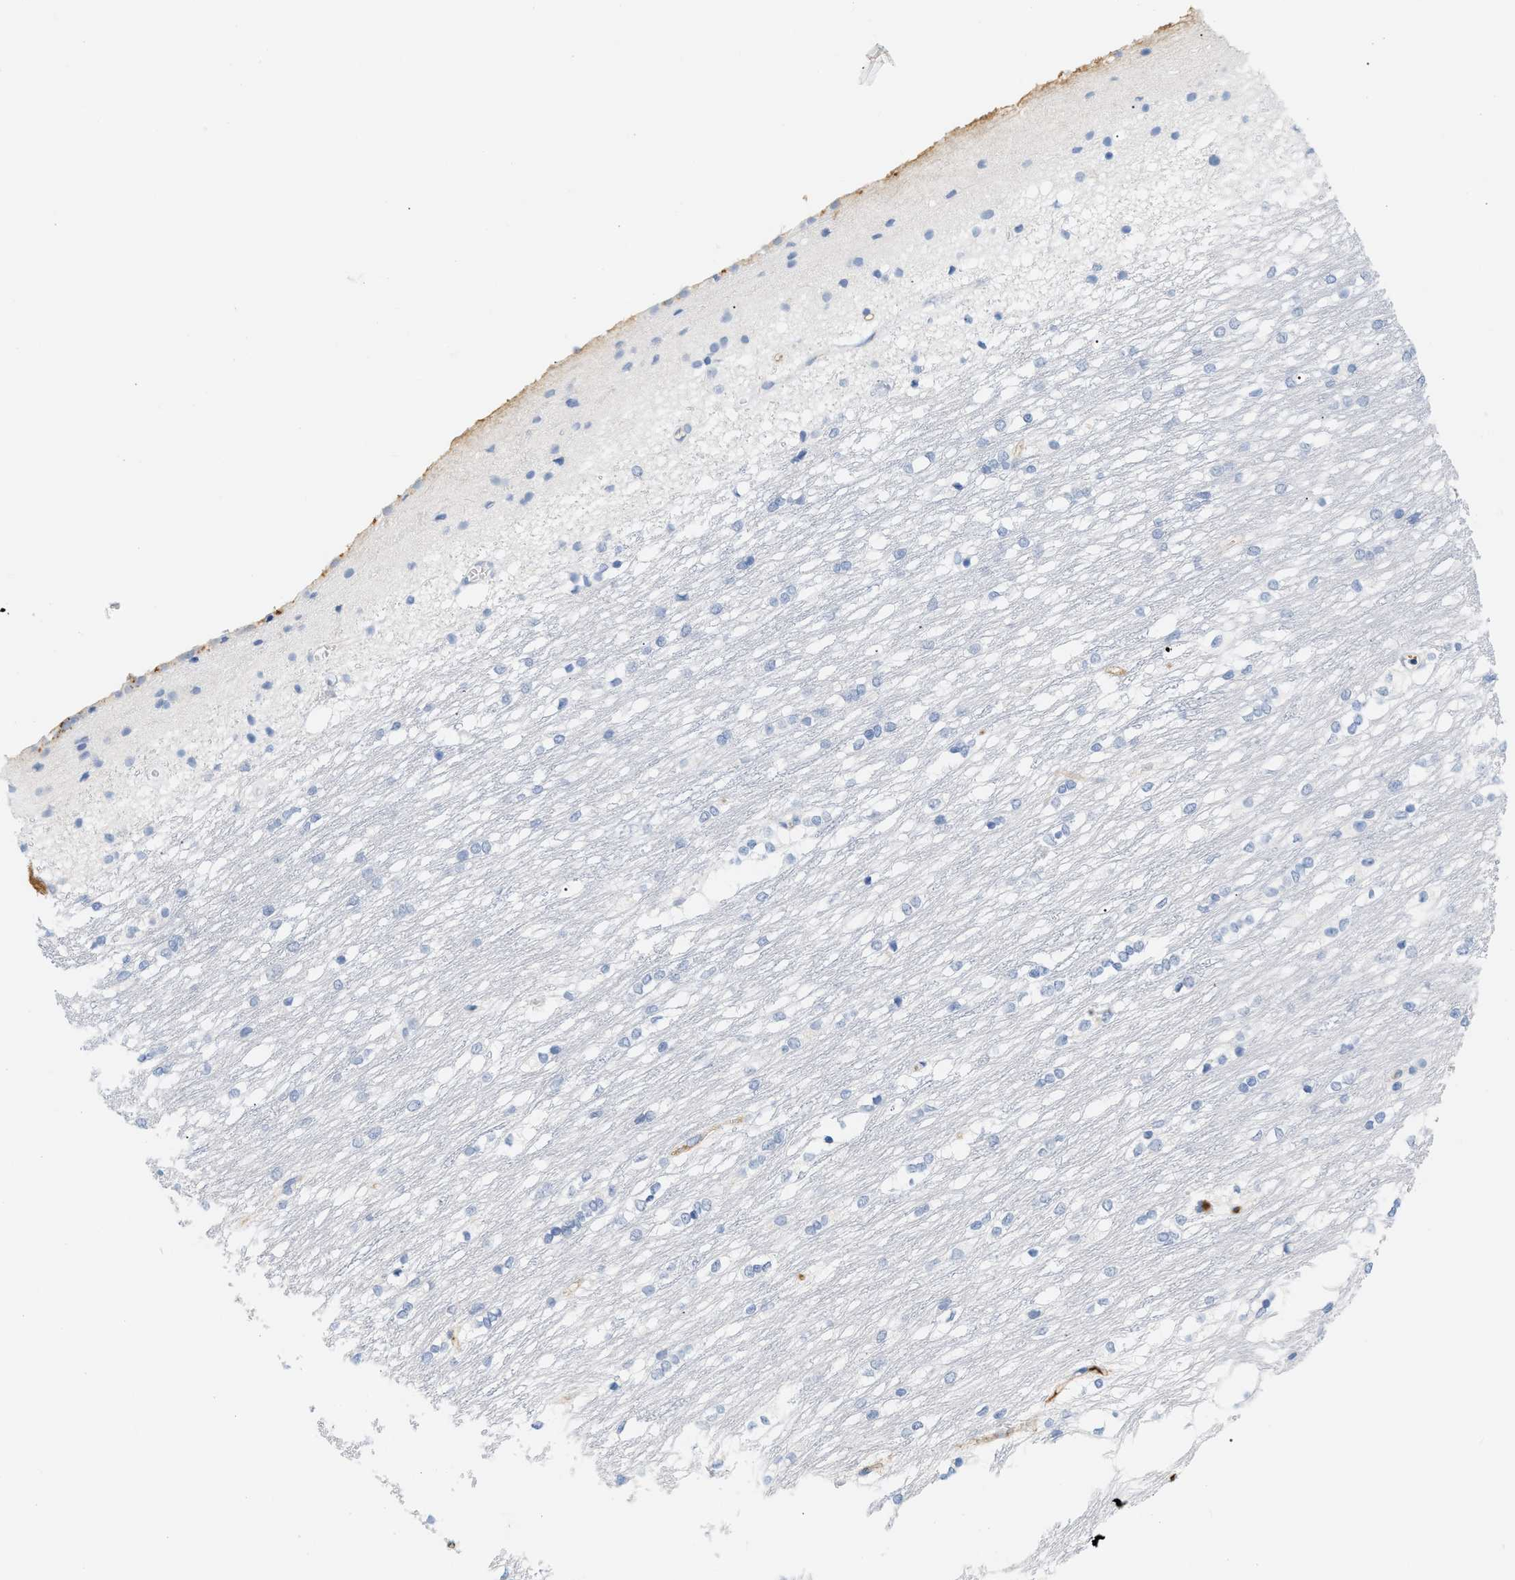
{"staining": {"intensity": "negative", "quantity": "none", "location": "none"}, "tissue": "caudate", "cell_type": "Glial cells", "image_type": "normal", "snomed": [{"axis": "morphology", "description": "Normal tissue, NOS"}, {"axis": "topography", "description": "Lateral ventricle wall"}], "caption": "This image is of unremarkable caudate stained with immunohistochemistry to label a protein in brown with the nuclei are counter-stained blue. There is no expression in glial cells. (DAB immunohistochemistry (IHC) with hematoxylin counter stain).", "gene": "CFH", "patient": {"sex": "female", "age": 19}}